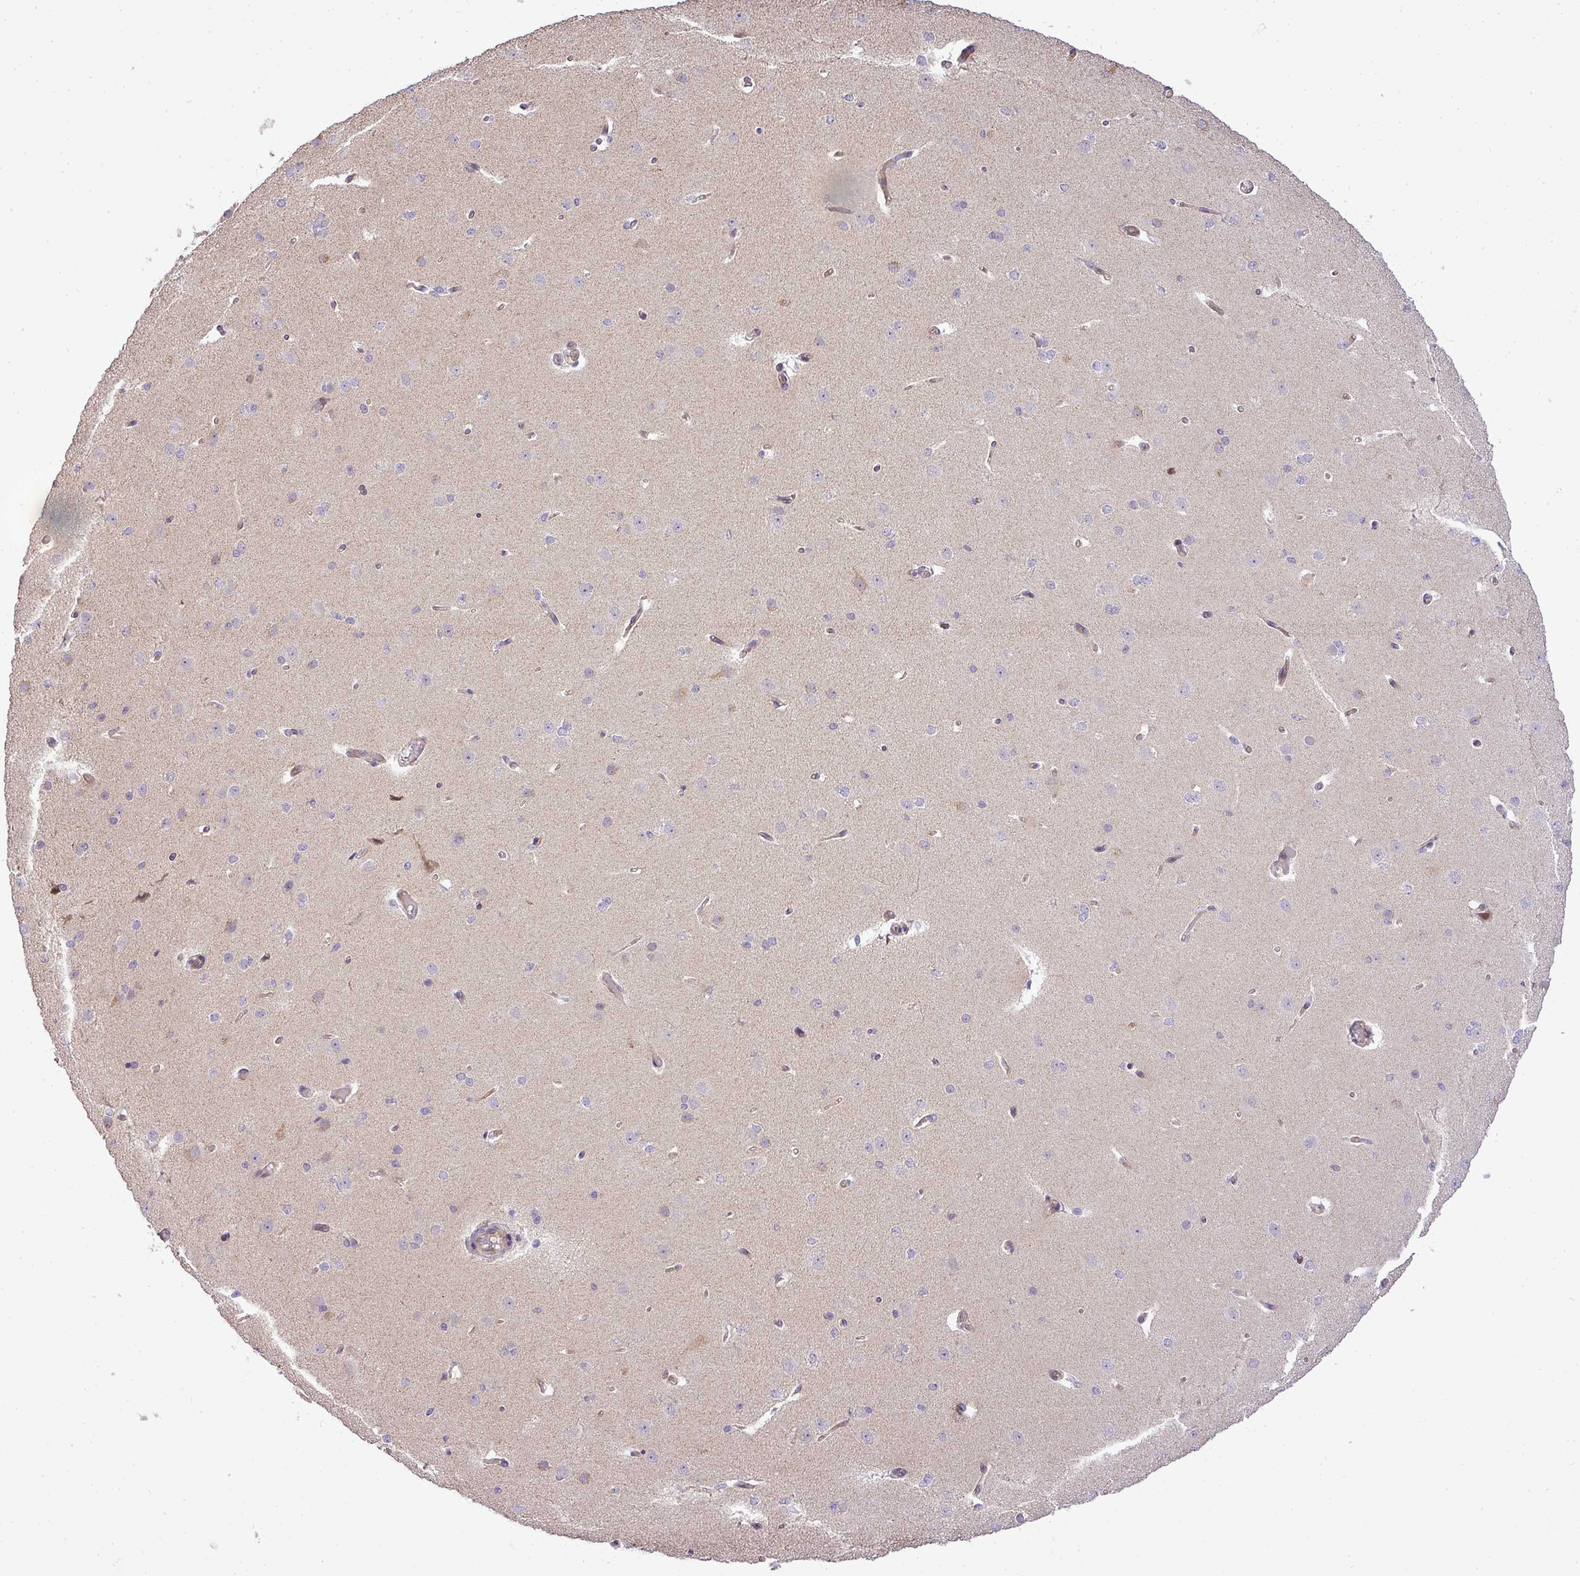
{"staining": {"intensity": "negative", "quantity": "none", "location": "none"}, "tissue": "cerebral cortex", "cell_type": "Endothelial cells", "image_type": "normal", "snomed": [{"axis": "morphology", "description": "Normal tissue, NOS"}, {"axis": "morphology", "description": "Inflammation, NOS"}, {"axis": "topography", "description": "Cerebral cortex"}], "caption": "A photomicrograph of cerebral cortex stained for a protein exhibits no brown staining in endothelial cells.", "gene": "ZDHHC1", "patient": {"sex": "male", "age": 6}}